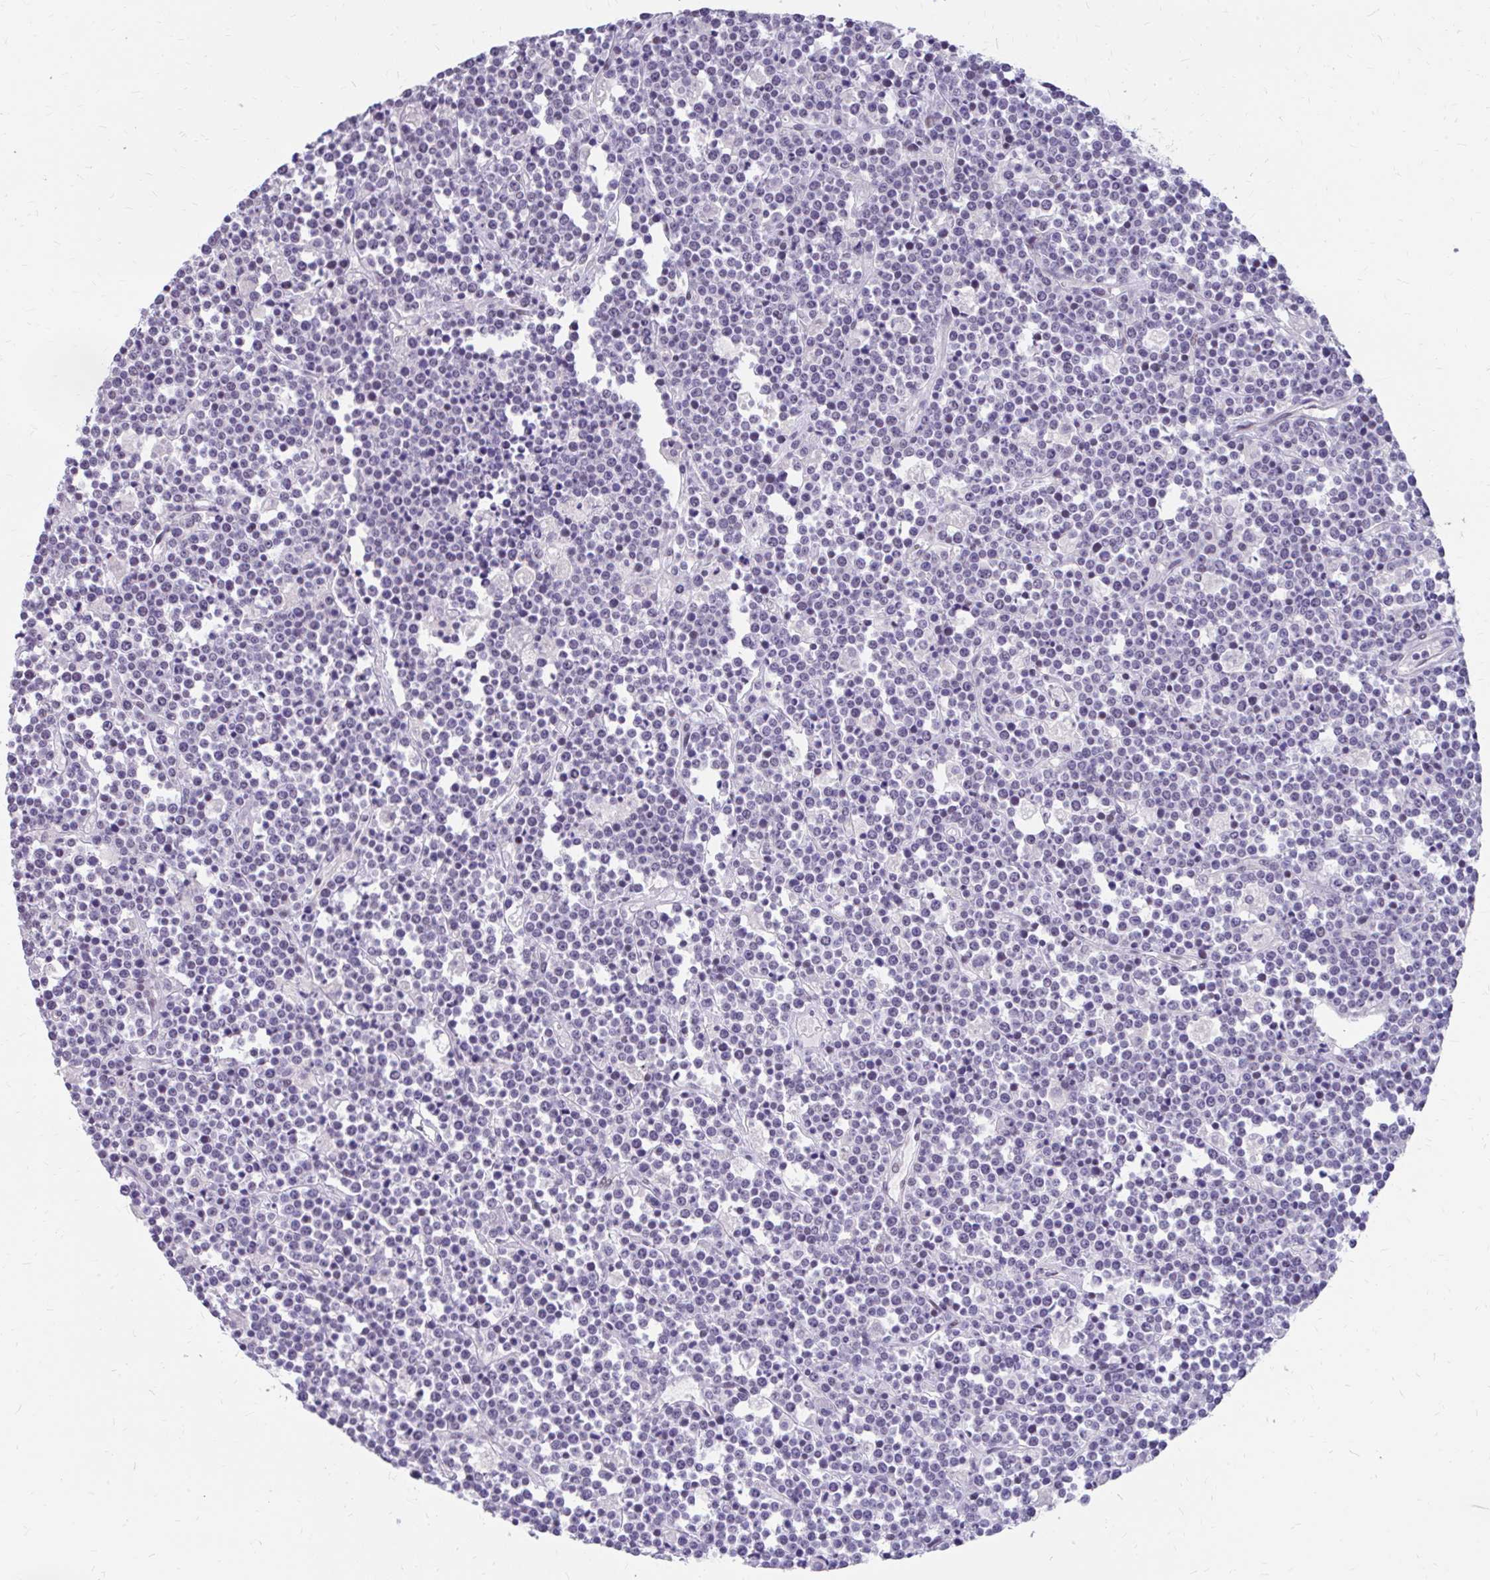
{"staining": {"intensity": "negative", "quantity": "none", "location": "none"}, "tissue": "lymphoma", "cell_type": "Tumor cells", "image_type": "cancer", "snomed": [{"axis": "morphology", "description": "Malignant lymphoma, non-Hodgkin's type, High grade"}, {"axis": "topography", "description": "Ovary"}], "caption": "The micrograph displays no staining of tumor cells in high-grade malignant lymphoma, non-Hodgkin's type.", "gene": "RGS16", "patient": {"sex": "female", "age": 56}}